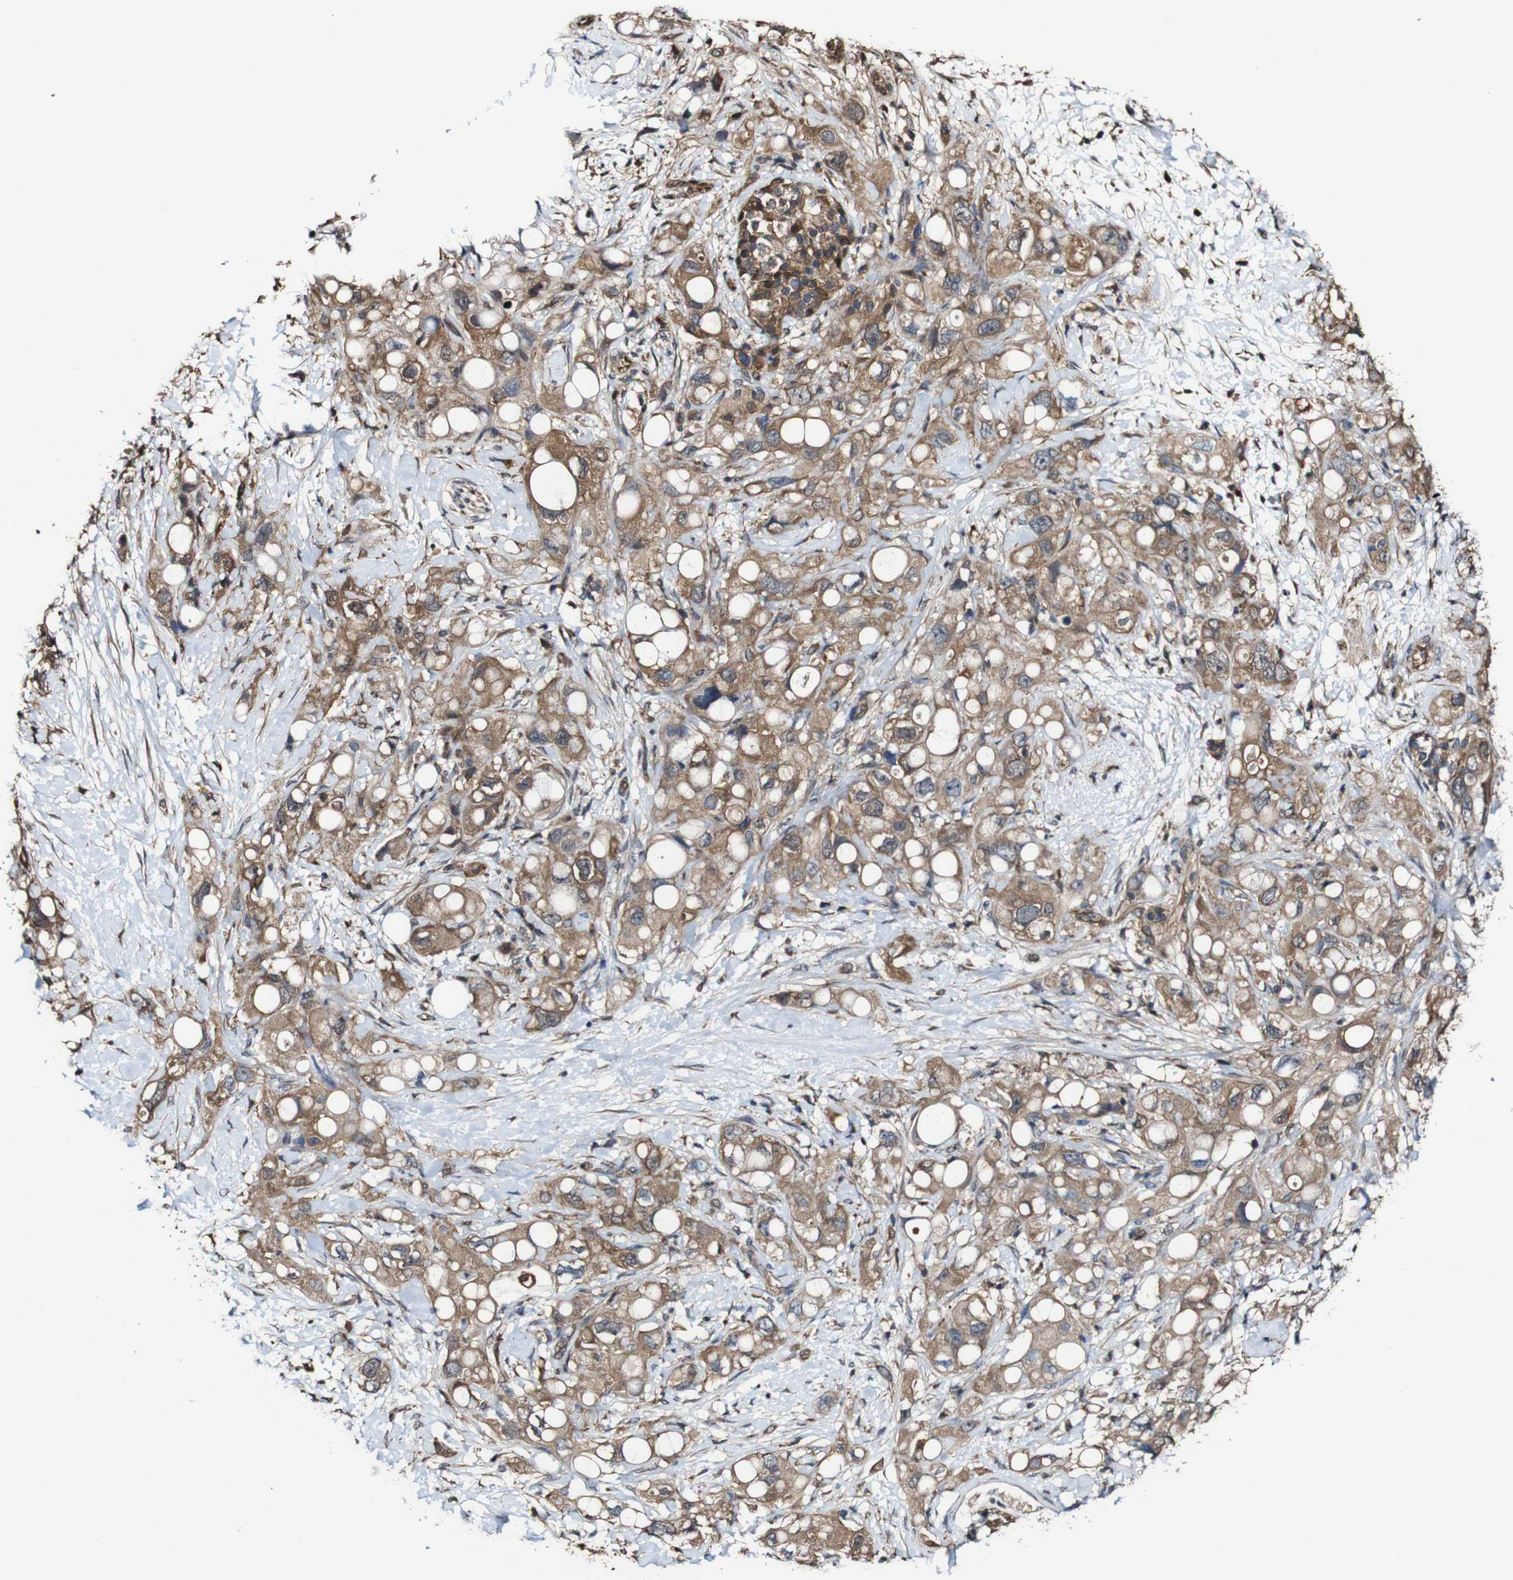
{"staining": {"intensity": "moderate", "quantity": ">75%", "location": "cytoplasmic/membranous"}, "tissue": "pancreatic cancer", "cell_type": "Tumor cells", "image_type": "cancer", "snomed": [{"axis": "morphology", "description": "Adenocarcinoma, NOS"}, {"axis": "topography", "description": "Pancreas"}], "caption": "Immunohistochemistry (IHC) staining of adenocarcinoma (pancreatic), which shows medium levels of moderate cytoplasmic/membranous staining in approximately >75% of tumor cells indicating moderate cytoplasmic/membranous protein positivity. The staining was performed using DAB (3,3'-diaminobenzidine) (brown) for protein detection and nuclei were counterstained in hematoxylin (blue).", "gene": "PTPRR", "patient": {"sex": "female", "age": 56}}